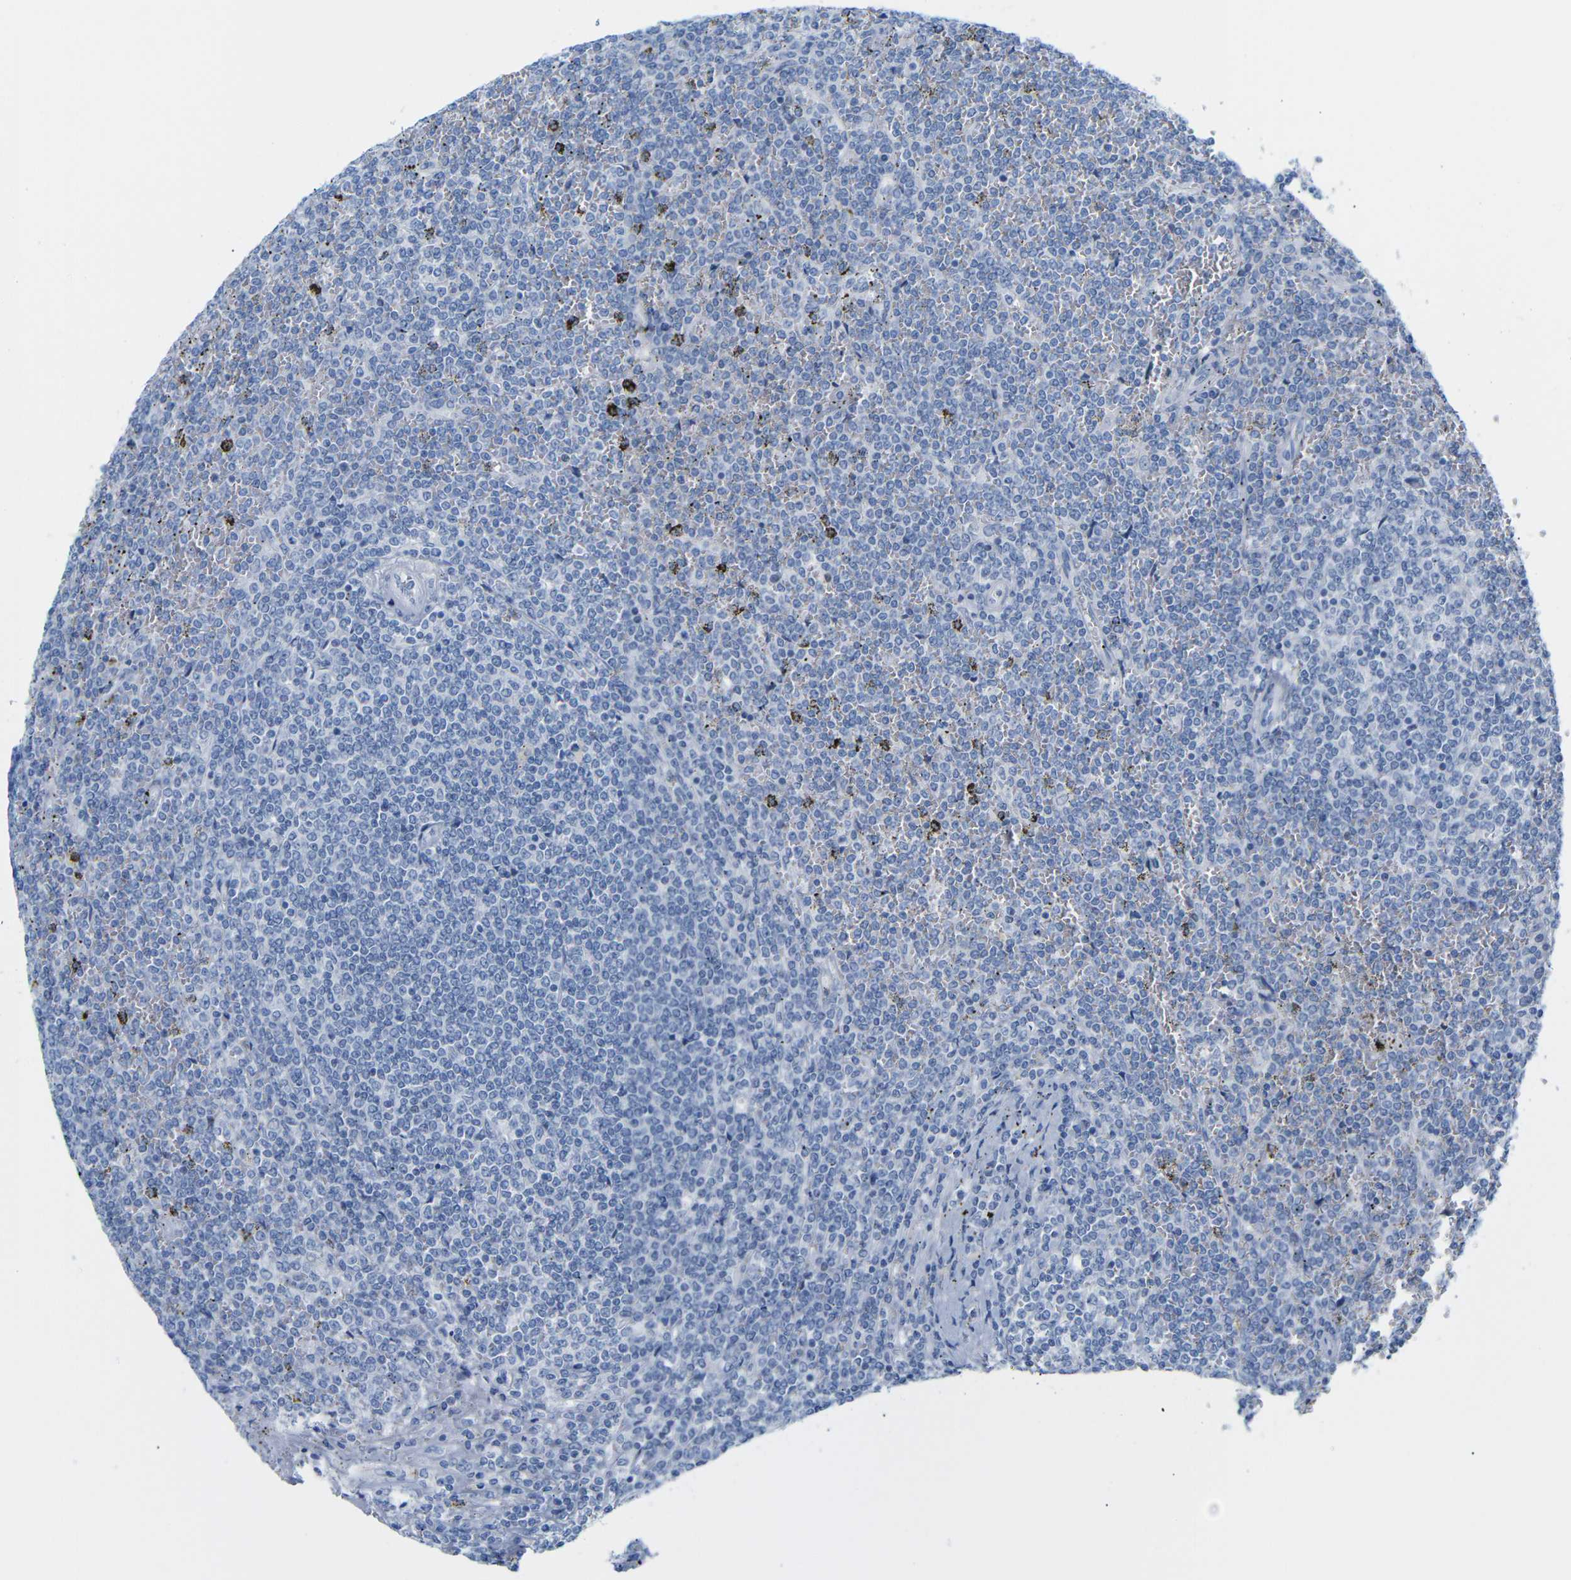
{"staining": {"intensity": "strong", "quantity": "<25%", "location": "cytoplasmic/membranous,nuclear"}, "tissue": "lymphoma", "cell_type": "Tumor cells", "image_type": "cancer", "snomed": [{"axis": "morphology", "description": "Malignant lymphoma, non-Hodgkin's type, Low grade"}, {"axis": "topography", "description": "Spleen"}], "caption": "A histopathology image showing strong cytoplasmic/membranous and nuclear staining in approximately <25% of tumor cells in low-grade malignant lymphoma, non-Hodgkin's type, as visualized by brown immunohistochemical staining.", "gene": "MT1A", "patient": {"sex": "female", "age": 19}}